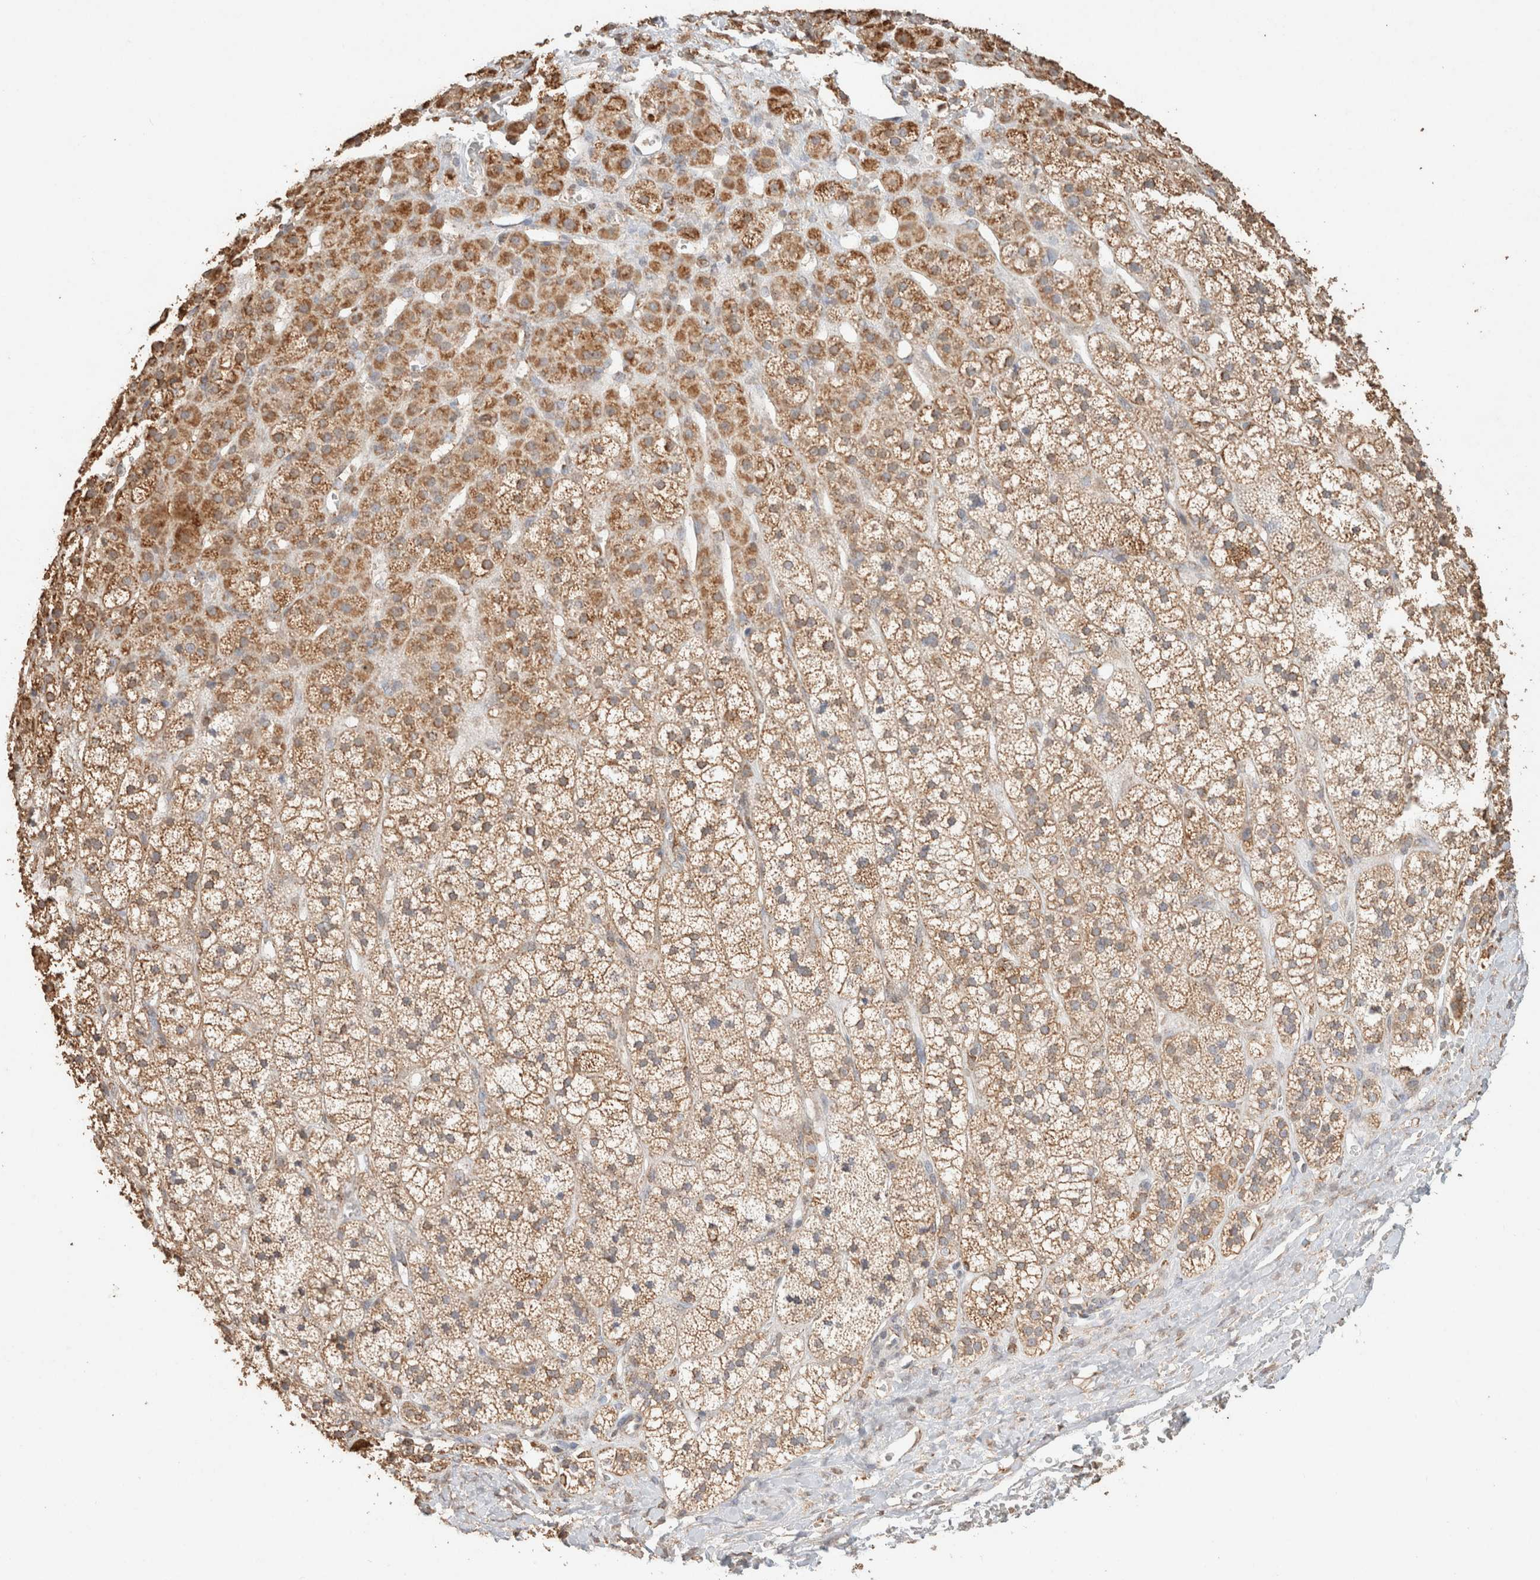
{"staining": {"intensity": "moderate", "quantity": ">75%", "location": "cytoplasmic/membranous"}, "tissue": "adrenal gland", "cell_type": "Glandular cells", "image_type": "normal", "snomed": [{"axis": "morphology", "description": "Normal tissue, NOS"}, {"axis": "topography", "description": "Adrenal gland"}], "caption": "Moderate cytoplasmic/membranous positivity for a protein is identified in approximately >75% of glandular cells of unremarkable adrenal gland using immunohistochemistry (IHC).", "gene": "SDC2", "patient": {"sex": "male", "age": 56}}